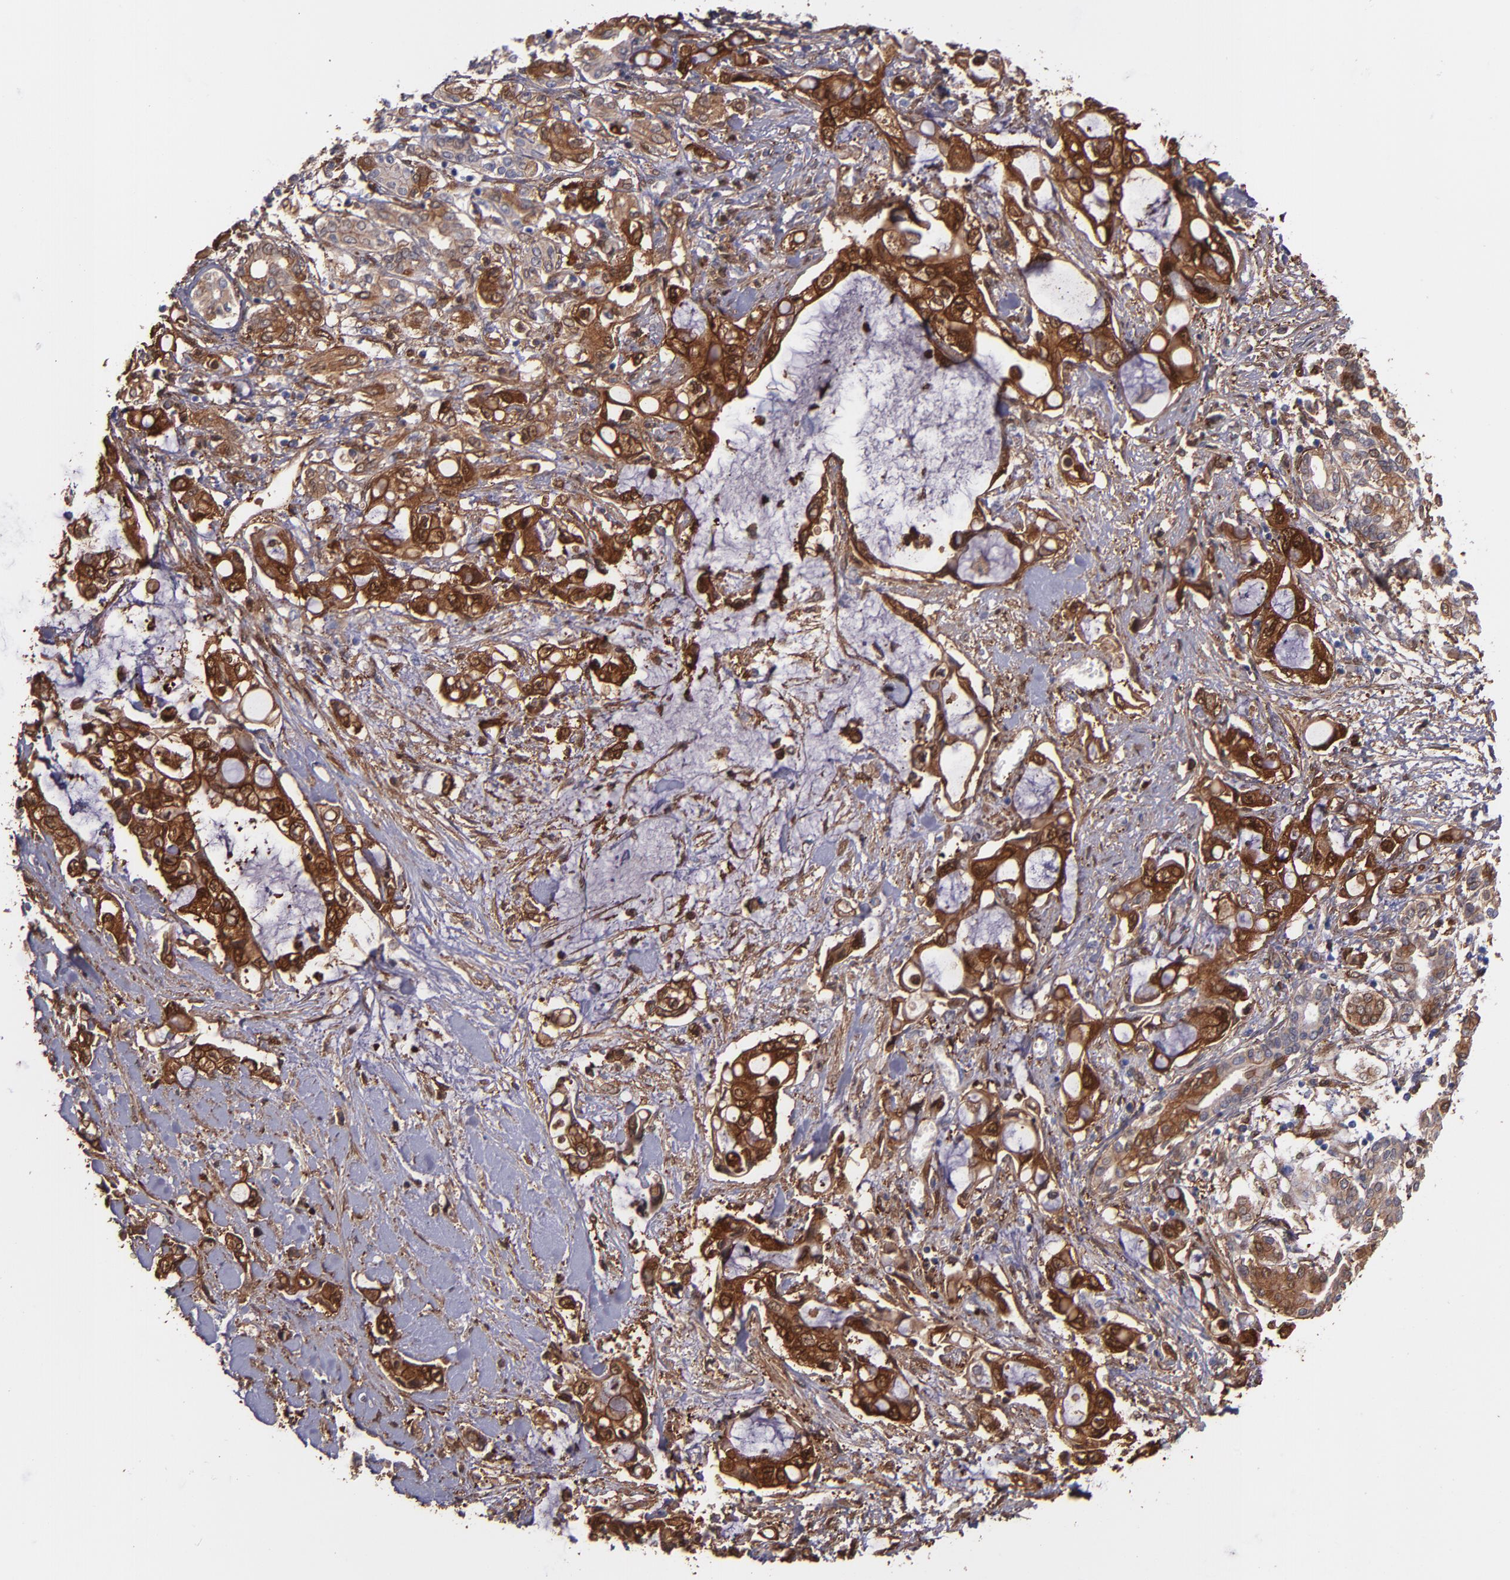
{"staining": {"intensity": "moderate", "quantity": "25%-75%", "location": "cytoplasmic/membranous"}, "tissue": "pancreatic cancer", "cell_type": "Tumor cells", "image_type": "cancer", "snomed": [{"axis": "morphology", "description": "Adenocarcinoma, NOS"}, {"axis": "topography", "description": "Pancreas"}], "caption": "Immunohistochemistry (IHC) image of human pancreatic cancer stained for a protein (brown), which shows medium levels of moderate cytoplasmic/membranous expression in about 25%-75% of tumor cells.", "gene": "VCL", "patient": {"sex": "female", "age": 70}}